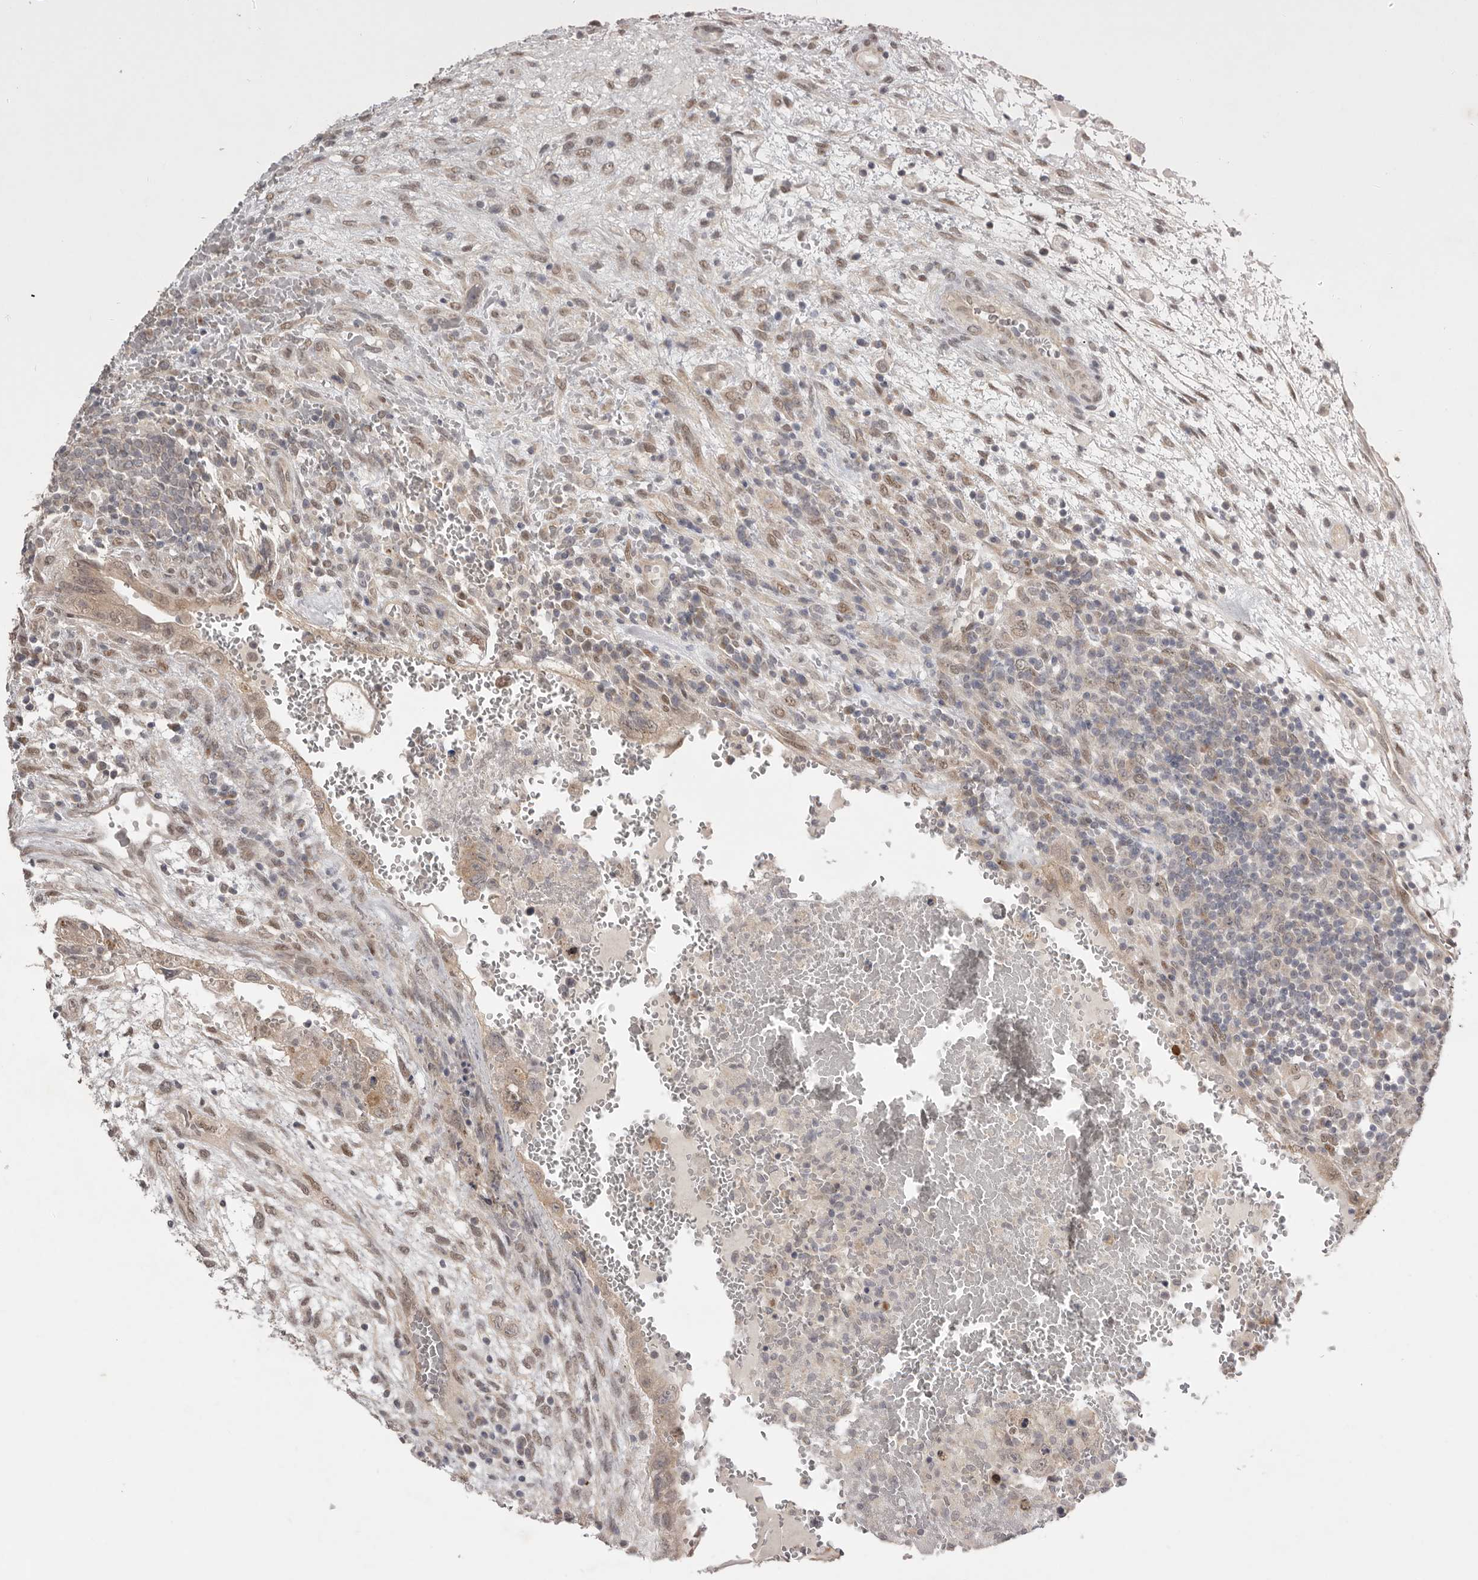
{"staining": {"intensity": "moderate", "quantity": "<25%", "location": "cytoplasmic/membranous"}, "tissue": "testis cancer", "cell_type": "Tumor cells", "image_type": "cancer", "snomed": [{"axis": "morphology", "description": "Carcinoma, Embryonal, NOS"}, {"axis": "topography", "description": "Testis"}], "caption": "Immunohistochemistry (IHC) photomicrograph of neoplastic tissue: human testis cancer (embryonal carcinoma) stained using immunohistochemistry (IHC) exhibits low levels of moderate protein expression localized specifically in the cytoplasmic/membranous of tumor cells, appearing as a cytoplasmic/membranous brown color.", "gene": "NSUN4", "patient": {"sex": "male", "age": 36}}